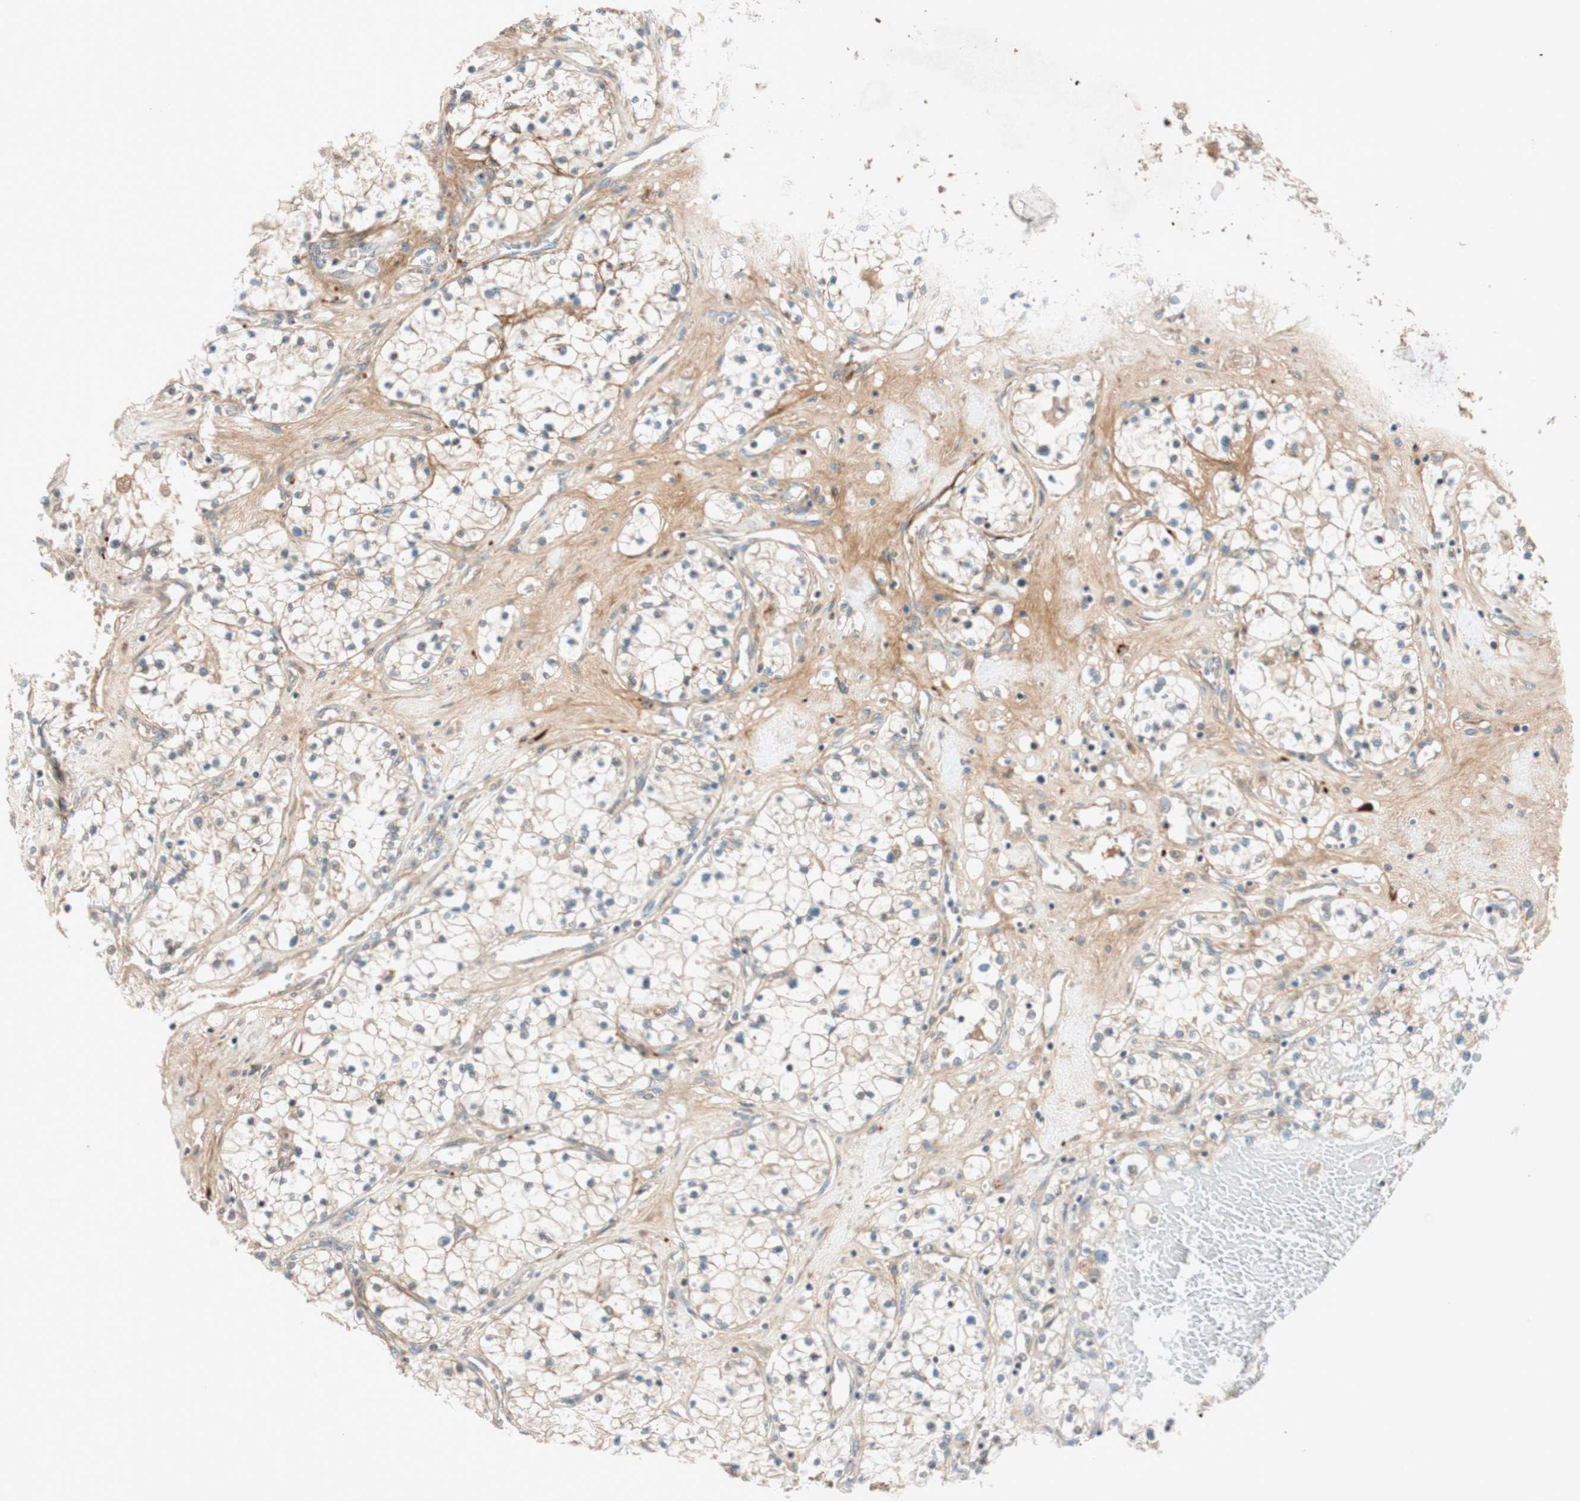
{"staining": {"intensity": "negative", "quantity": "none", "location": "none"}, "tissue": "renal cancer", "cell_type": "Tumor cells", "image_type": "cancer", "snomed": [{"axis": "morphology", "description": "Adenocarcinoma, NOS"}, {"axis": "topography", "description": "Kidney"}], "caption": "The immunohistochemistry (IHC) micrograph has no significant positivity in tumor cells of adenocarcinoma (renal) tissue. (DAB (3,3'-diaminobenzidine) IHC, high magnification).", "gene": "EPHA6", "patient": {"sex": "male", "age": 68}}